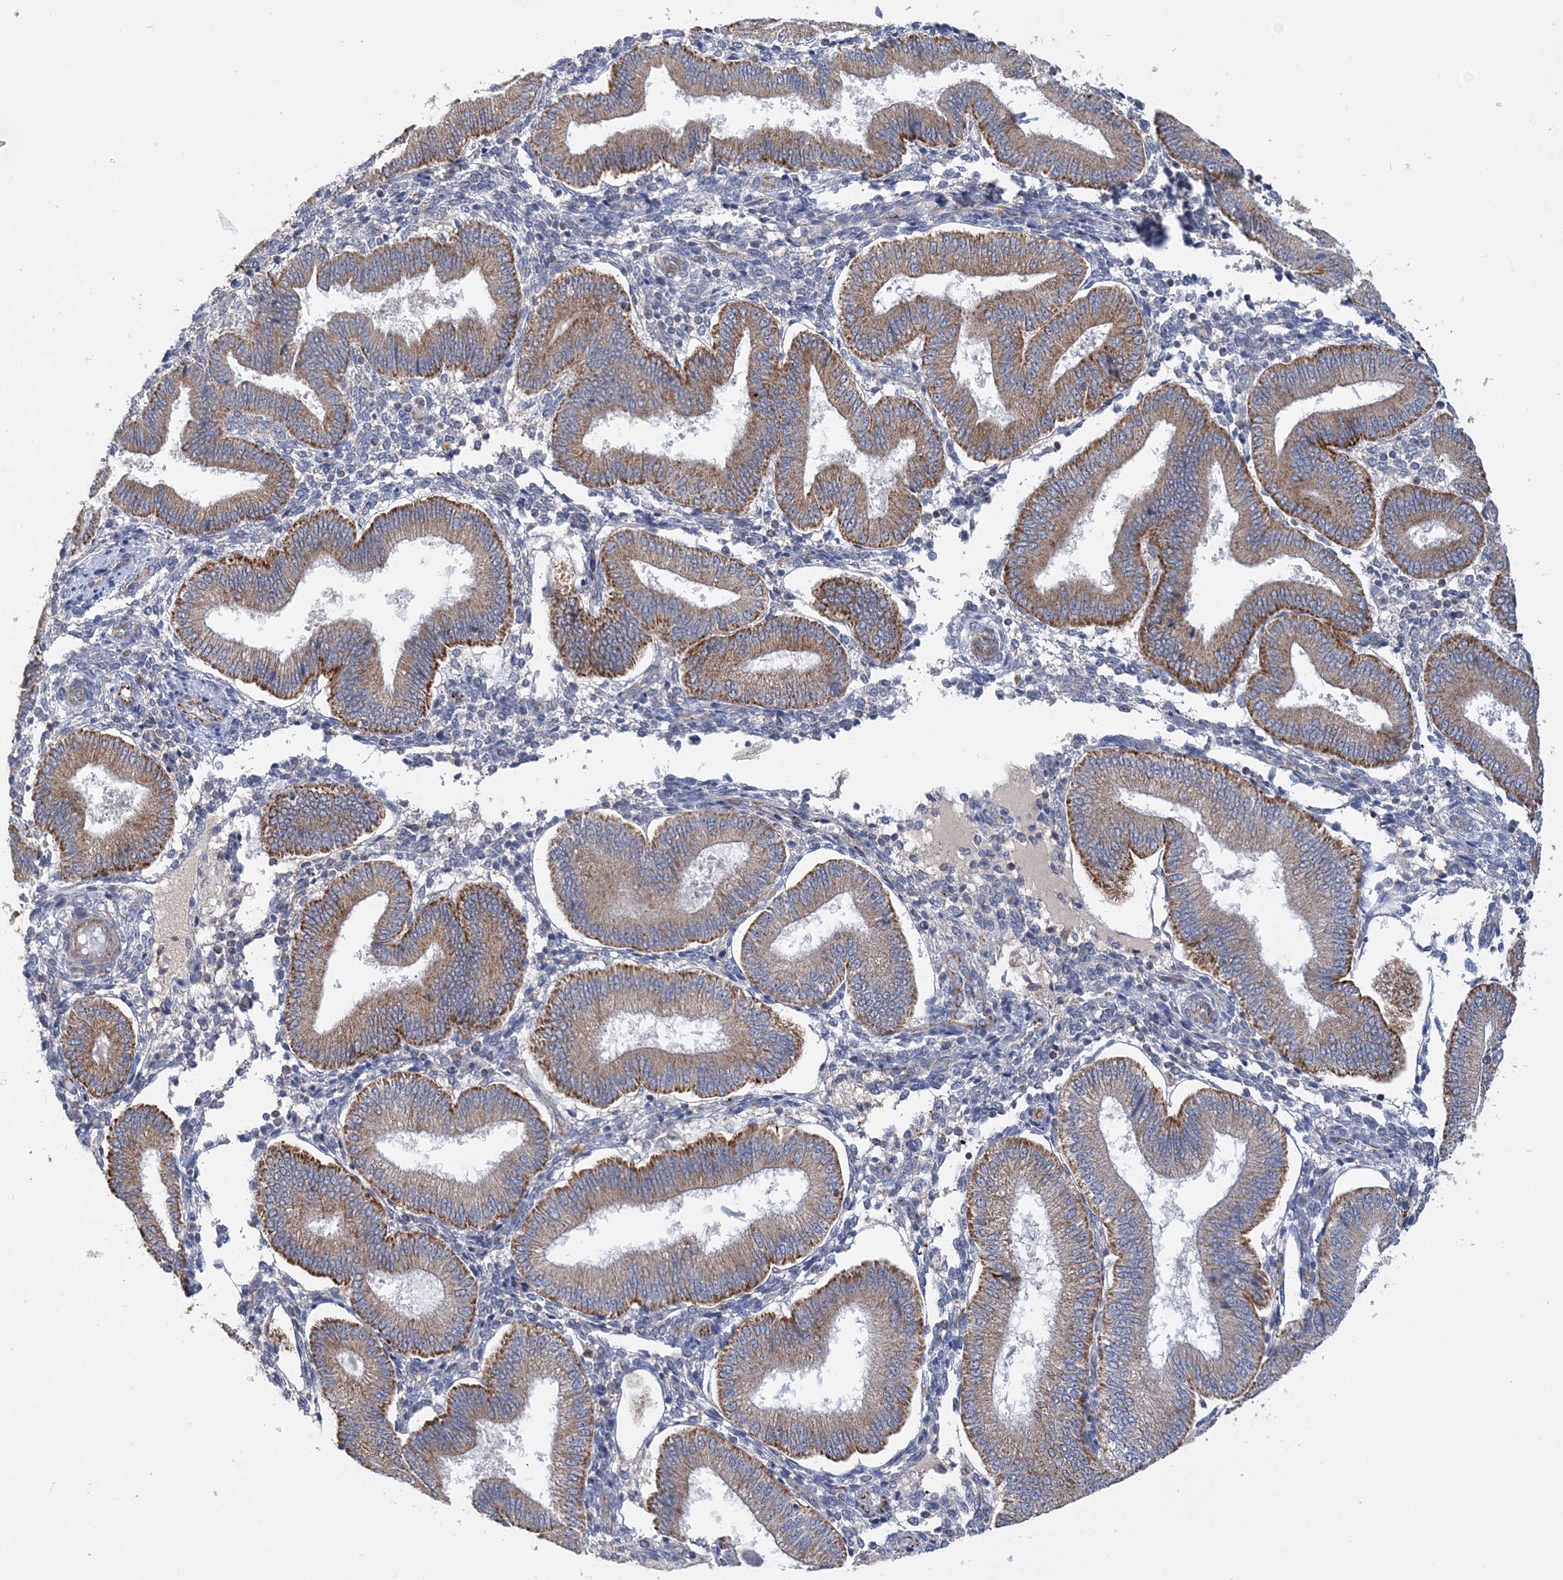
{"staining": {"intensity": "negative", "quantity": "none", "location": "none"}, "tissue": "endometrium", "cell_type": "Cells in endometrial stroma", "image_type": "normal", "snomed": [{"axis": "morphology", "description": "Normal tissue, NOS"}, {"axis": "topography", "description": "Endometrium"}], "caption": "Benign endometrium was stained to show a protein in brown. There is no significant staining in cells in endometrial stroma. The staining is performed using DAB (3,3'-diaminobenzidine) brown chromogen with nuclei counter-stained in using hematoxylin.", "gene": "FEZ2", "patient": {"sex": "female", "age": 39}}